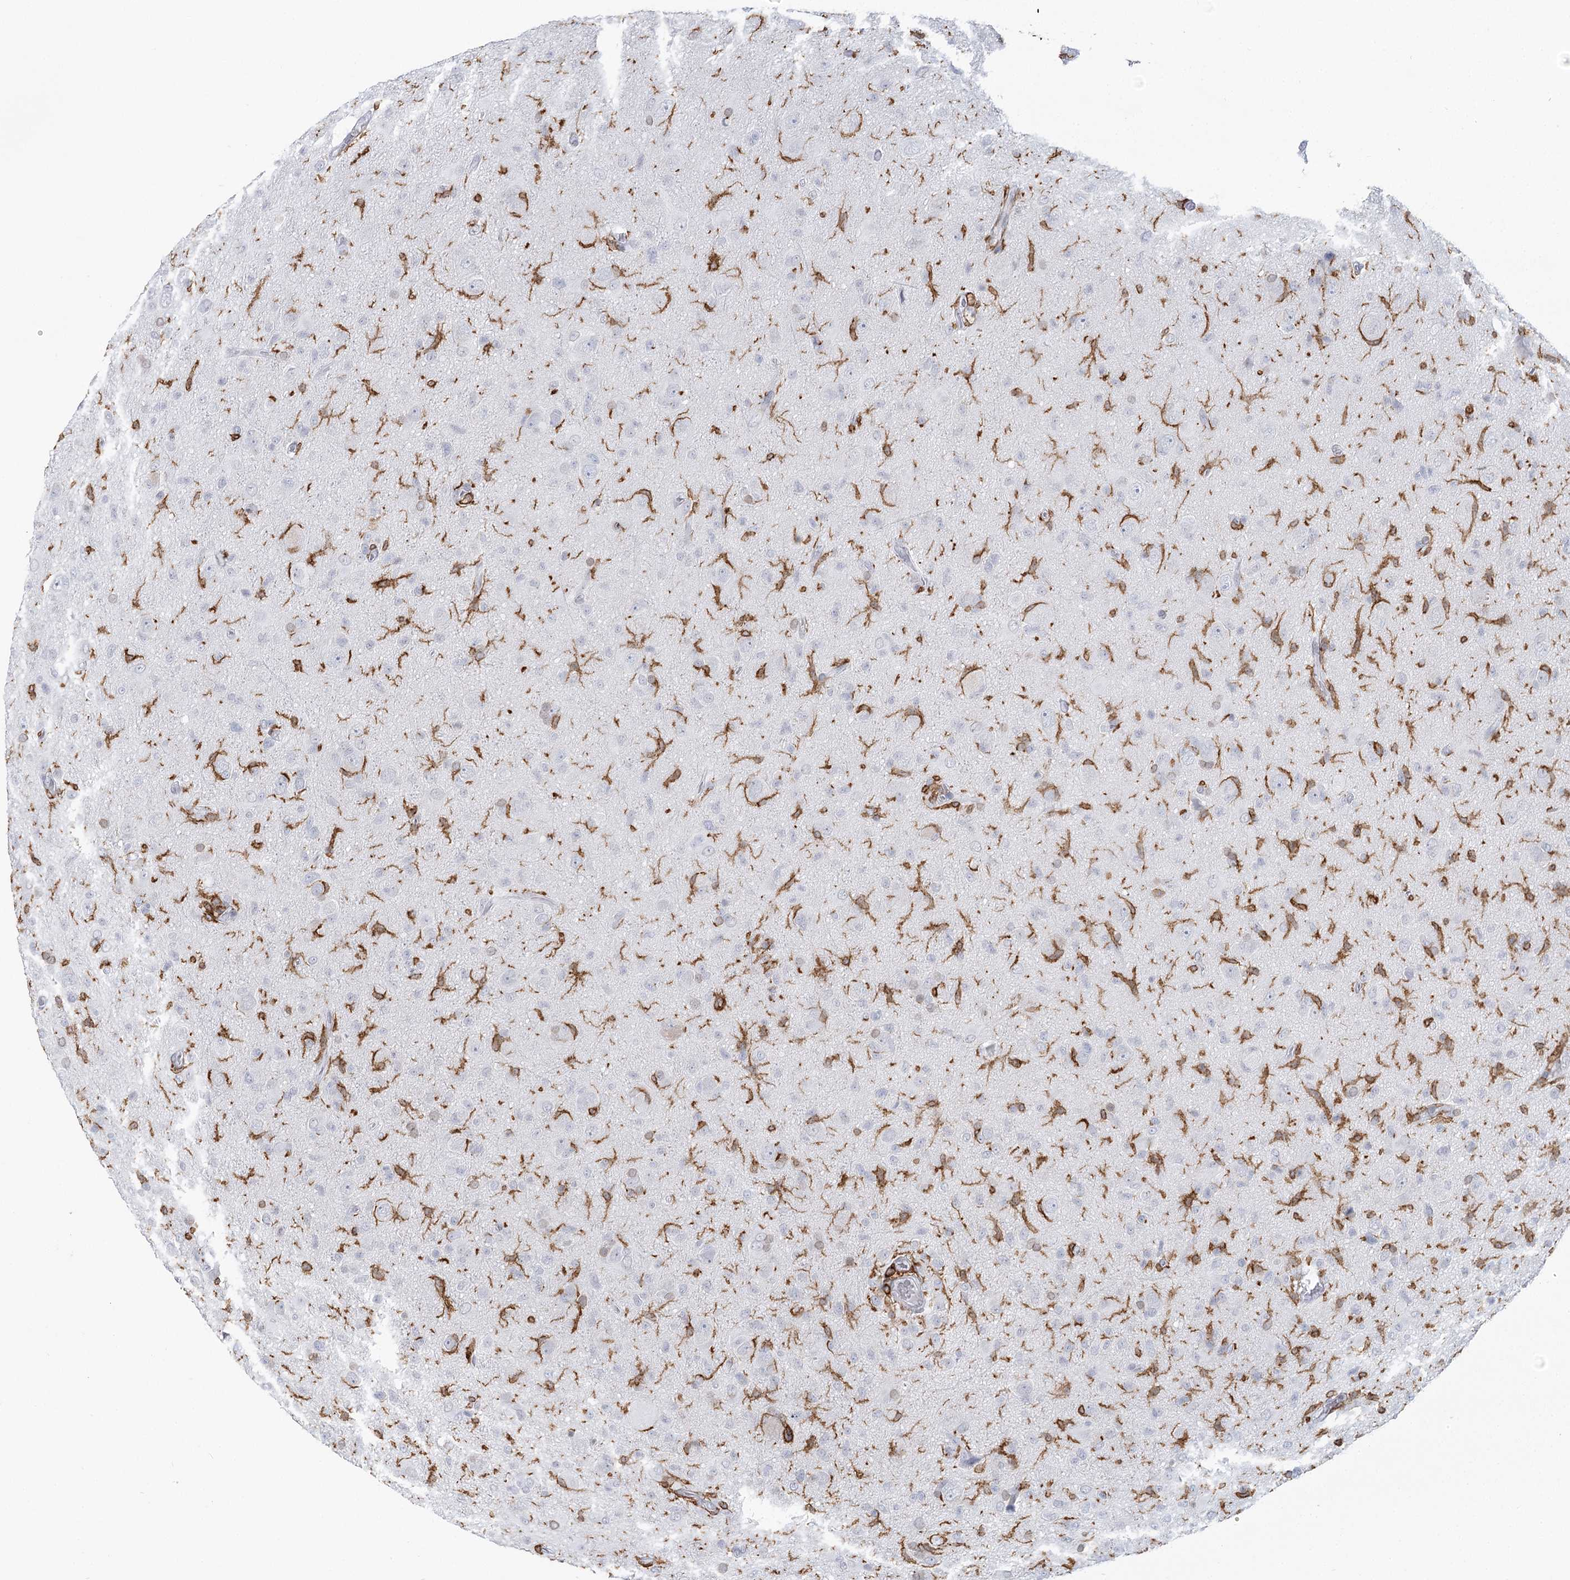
{"staining": {"intensity": "negative", "quantity": "none", "location": "none"}, "tissue": "glioma", "cell_type": "Tumor cells", "image_type": "cancer", "snomed": [{"axis": "morphology", "description": "Glioma, malignant, High grade"}, {"axis": "topography", "description": "Brain"}], "caption": "This is an IHC micrograph of malignant high-grade glioma. There is no expression in tumor cells.", "gene": "C11orf1", "patient": {"sex": "female", "age": 57}}